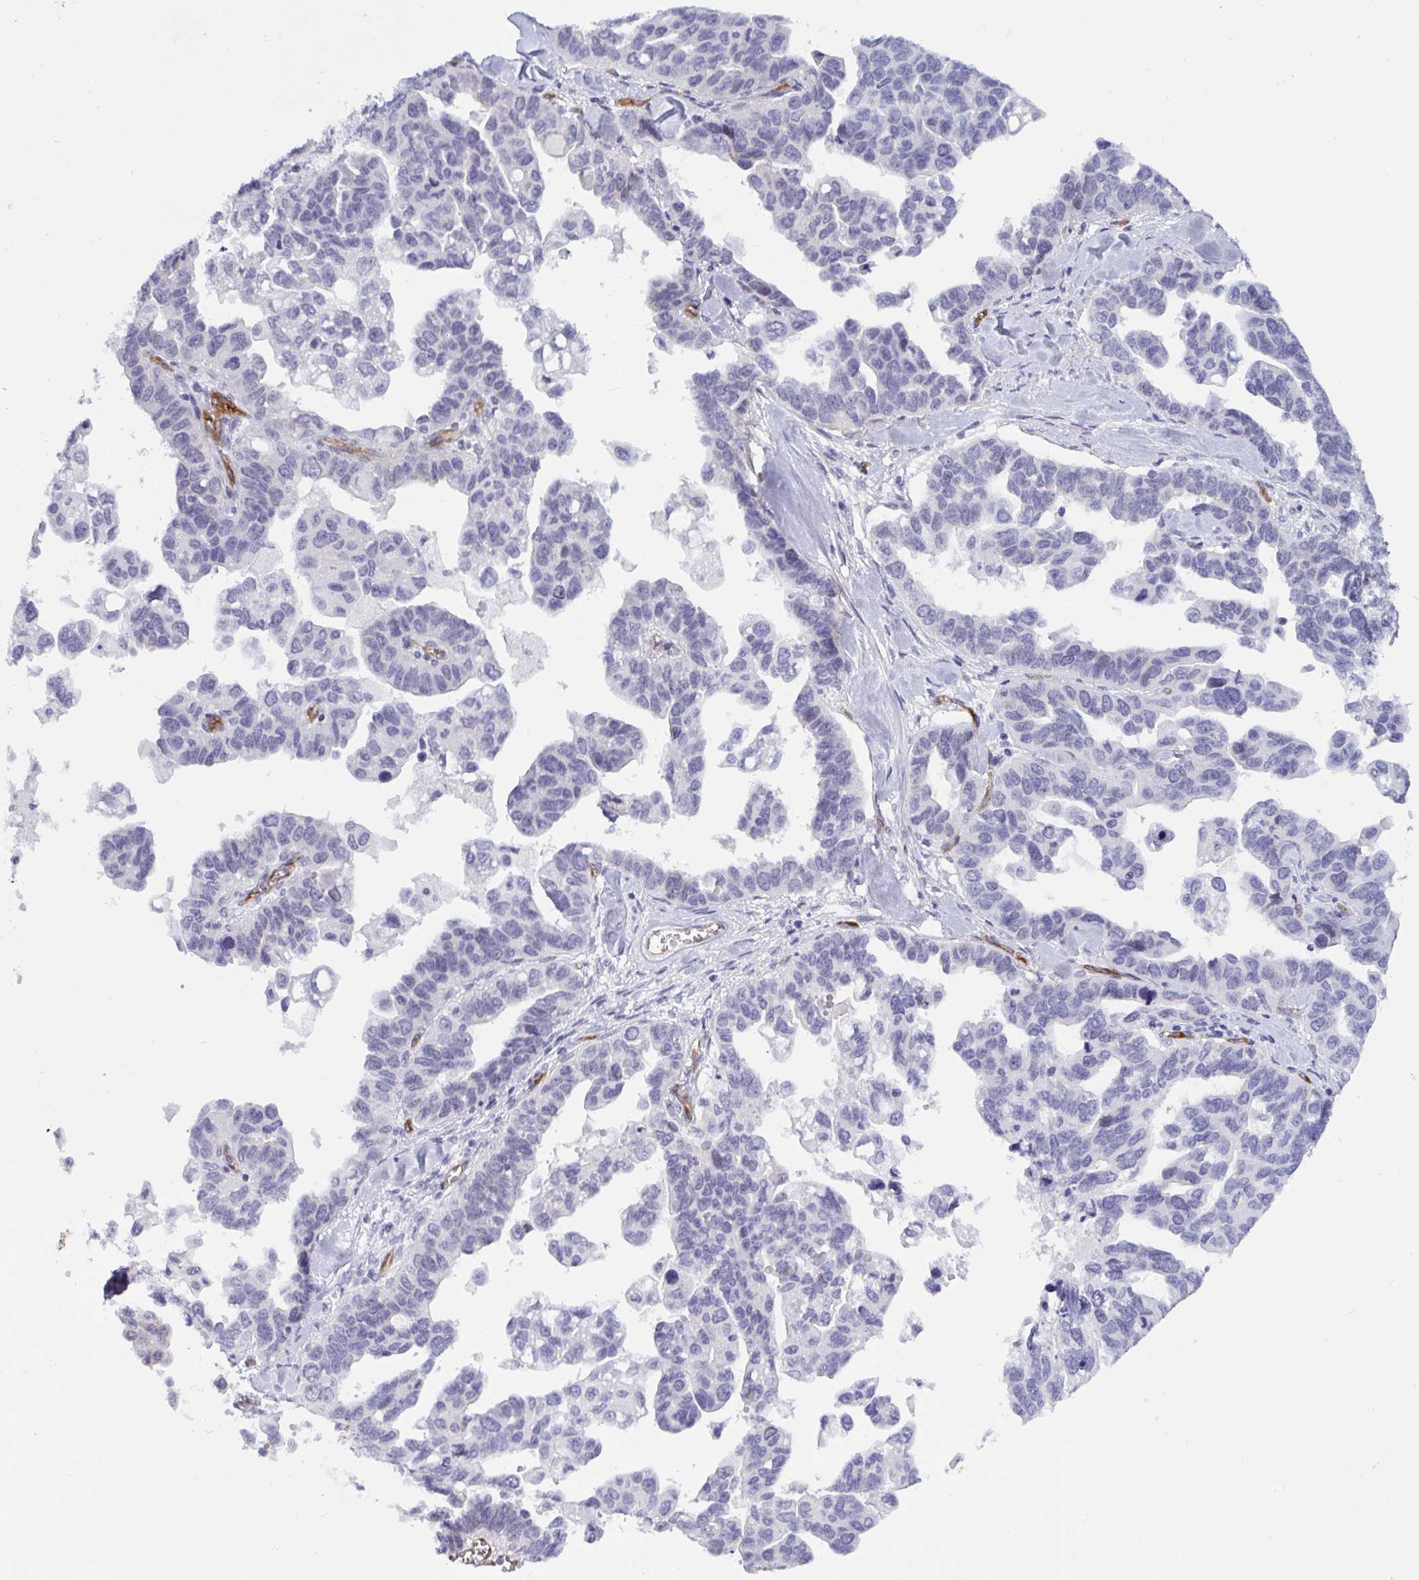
{"staining": {"intensity": "negative", "quantity": "none", "location": "none"}, "tissue": "ovarian cancer", "cell_type": "Tumor cells", "image_type": "cancer", "snomed": [{"axis": "morphology", "description": "Cystadenocarcinoma, serous, NOS"}, {"axis": "topography", "description": "Ovary"}], "caption": "A micrograph of human serous cystadenocarcinoma (ovarian) is negative for staining in tumor cells.", "gene": "EML1", "patient": {"sex": "female", "age": 69}}